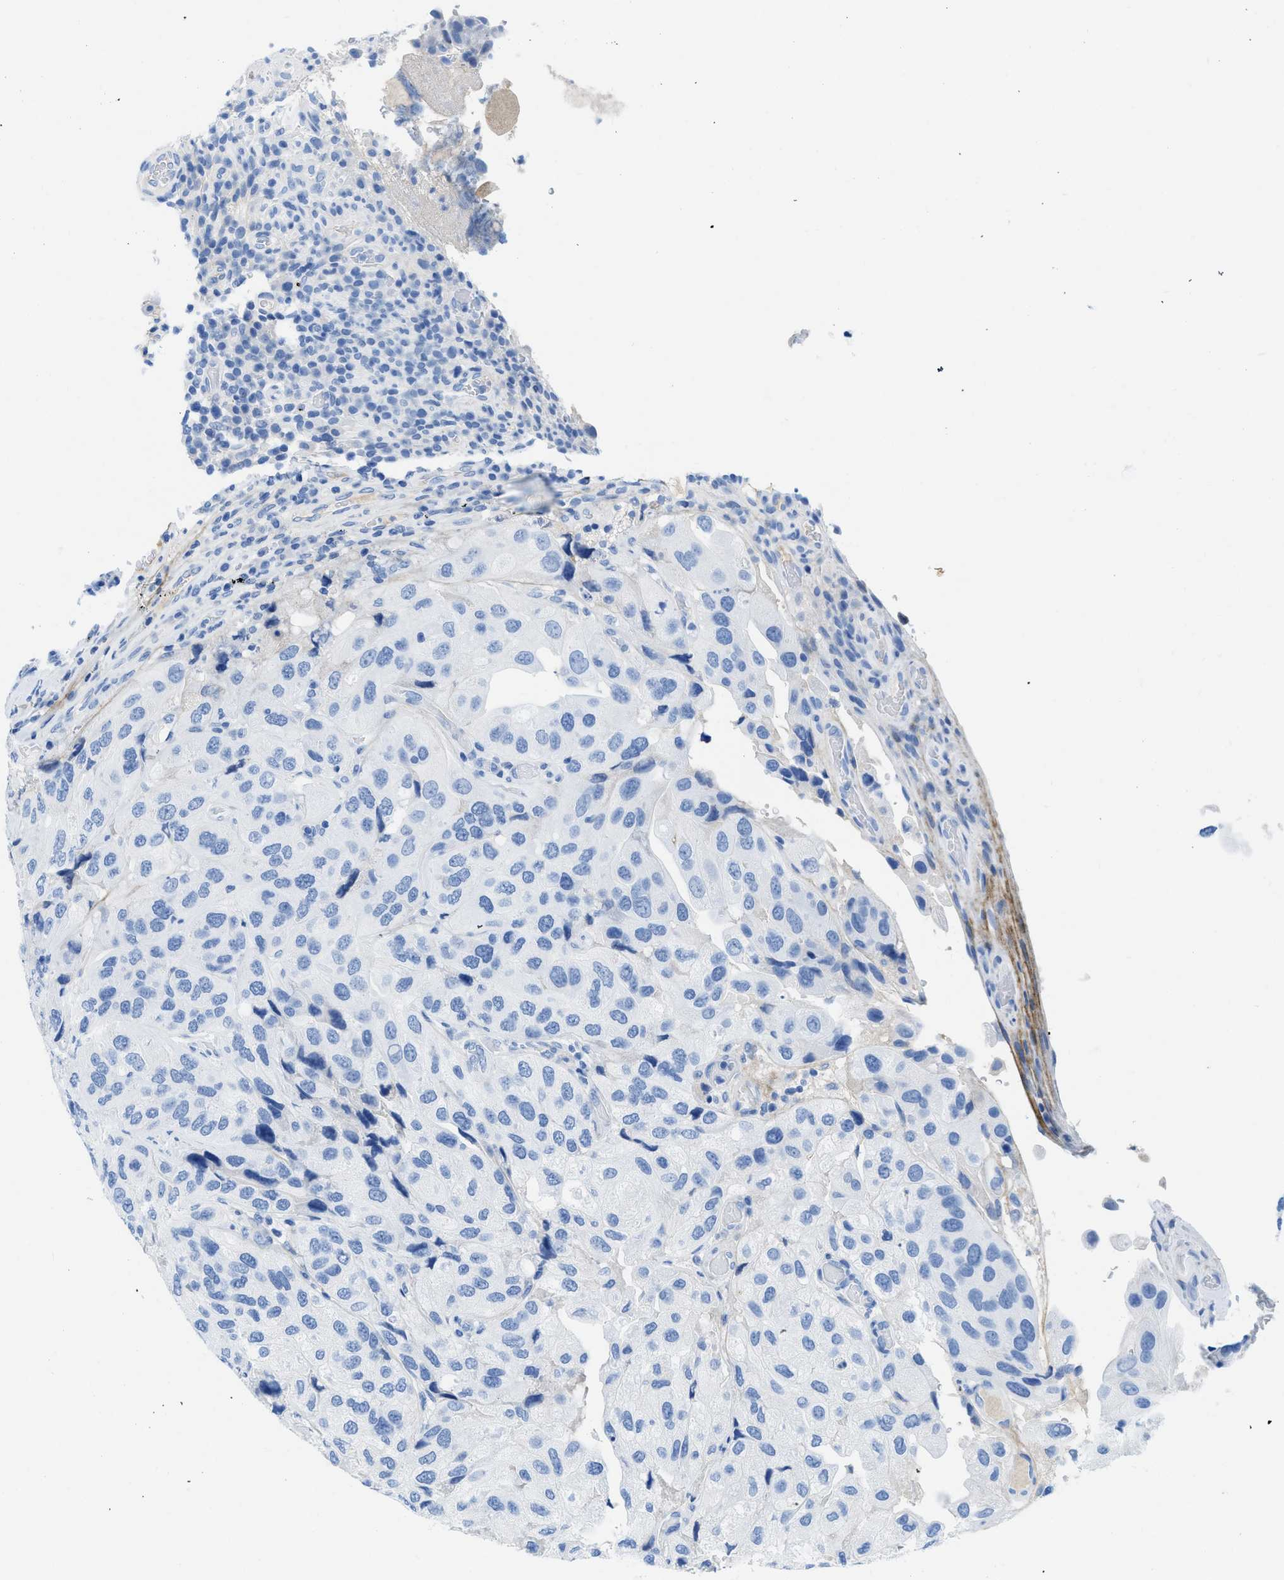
{"staining": {"intensity": "negative", "quantity": "none", "location": "none"}, "tissue": "urothelial cancer", "cell_type": "Tumor cells", "image_type": "cancer", "snomed": [{"axis": "morphology", "description": "Urothelial carcinoma, High grade"}, {"axis": "topography", "description": "Urinary bladder"}], "caption": "High power microscopy image of an immunohistochemistry image of urothelial cancer, revealing no significant positivity in tumor cells. The staining was performed using DAB to visualize the protein expression in brown, while the nuclei were stained in blue with hematoxylin (Magnification: 20x).", "gene": "COL3A1", "patient": {"sex": "female", "age": 64}}